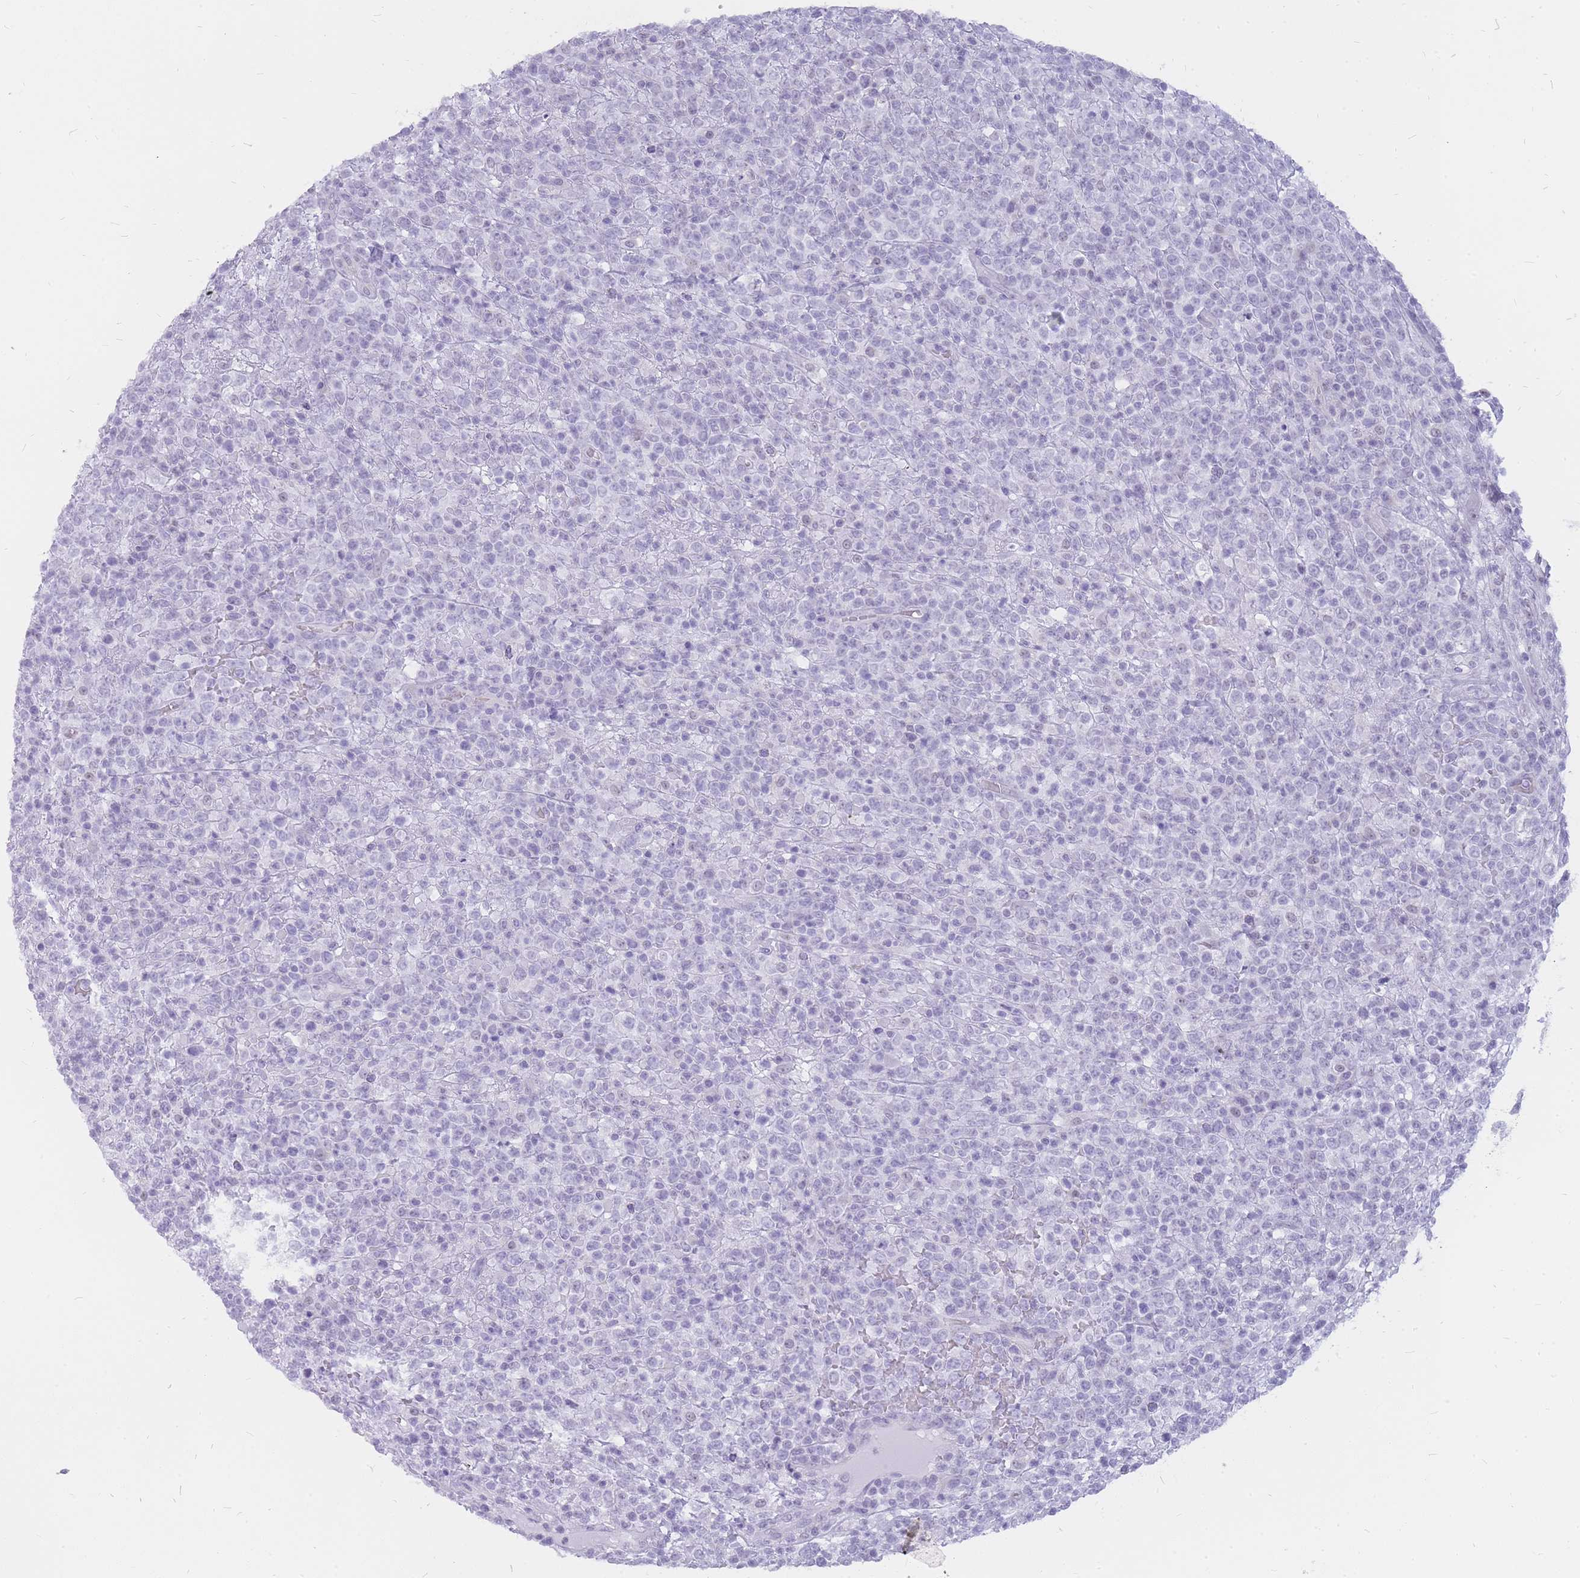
{"staining": {"intensity": "negative", "quantity": "none", "location": "none"}, "tissue": "lymphoma", "cell_type": "Tumor cells", "image_type": "cancer", "snomed": [{"axis": "morphology", "description": "Malignant lymphoma, non-Hodgkin's type, High grade"}, {"axis": "topography", "description": "Colon"}], "caption": "Protein analysis of malignant lymphoma, non-Hodgkin's type (high-grade) shows no significant positivity in tumor cells. (Brightfield microscopy of DAB immunohistochemistry at high magnification).", "gene": "INS", "patient": {"sex": "female", "age": 53}}